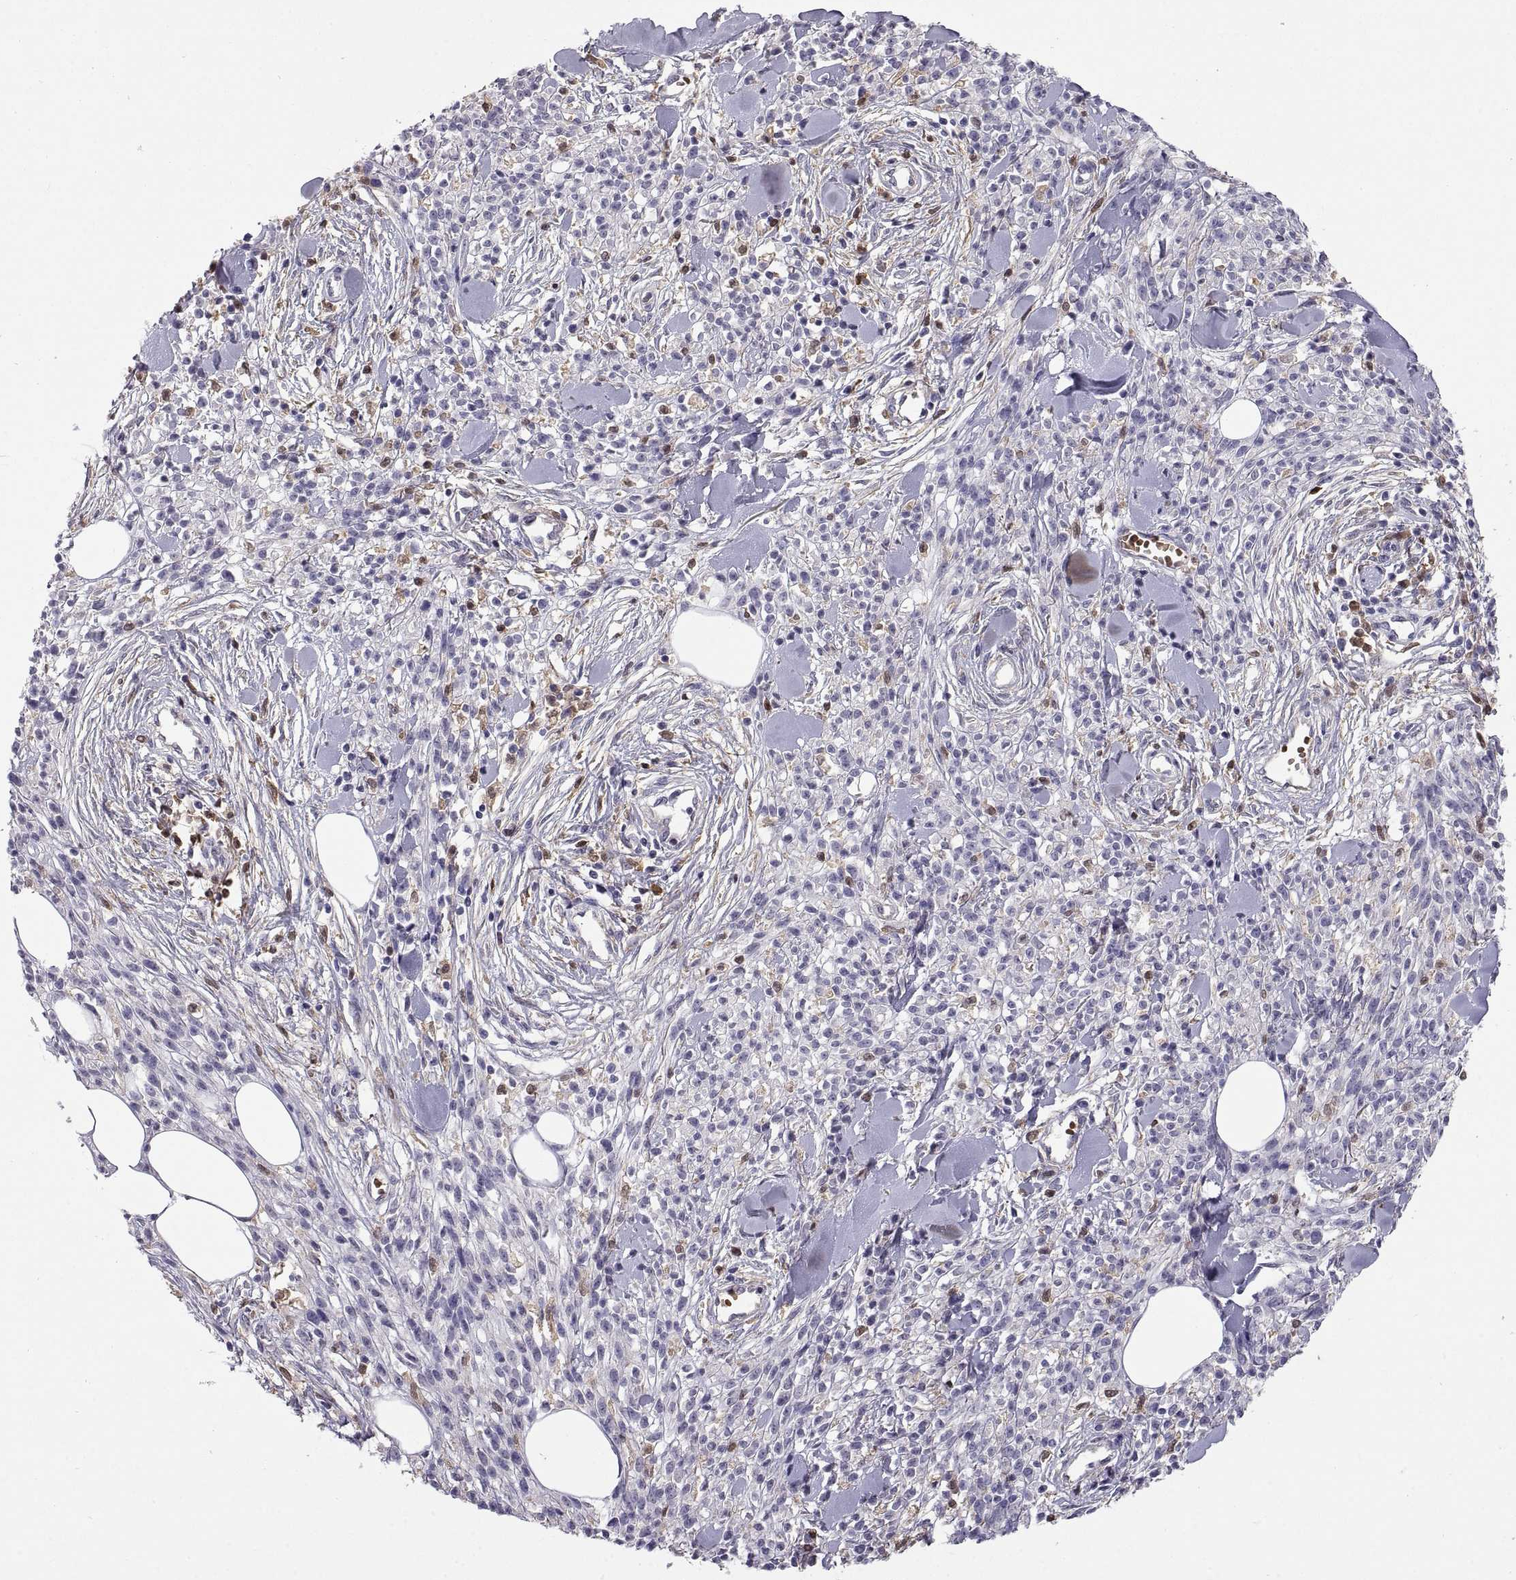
{"staining": {"intensity": "negative", "quantity": "none", "location": "none"}, "tissue": "melanoma", "cell_type": "Tumor cells", "image_type": "cancer", "snomed": [{"axis": "morphology", "description": "Malignant melanoma, NOS"}, {"axis": "topography", "description": "Skin"}, {"axis": "topography", "description": "Skin of trunk"}], "caption": "DAB (3,3'-diaminobenzidine) immunohistochemical staining of melanoma reveals no significant positivity in tumor cells. Nuclei are stained in blue.", "gene": "DOK3", "patient": {"sex": "male", "age": 74}}